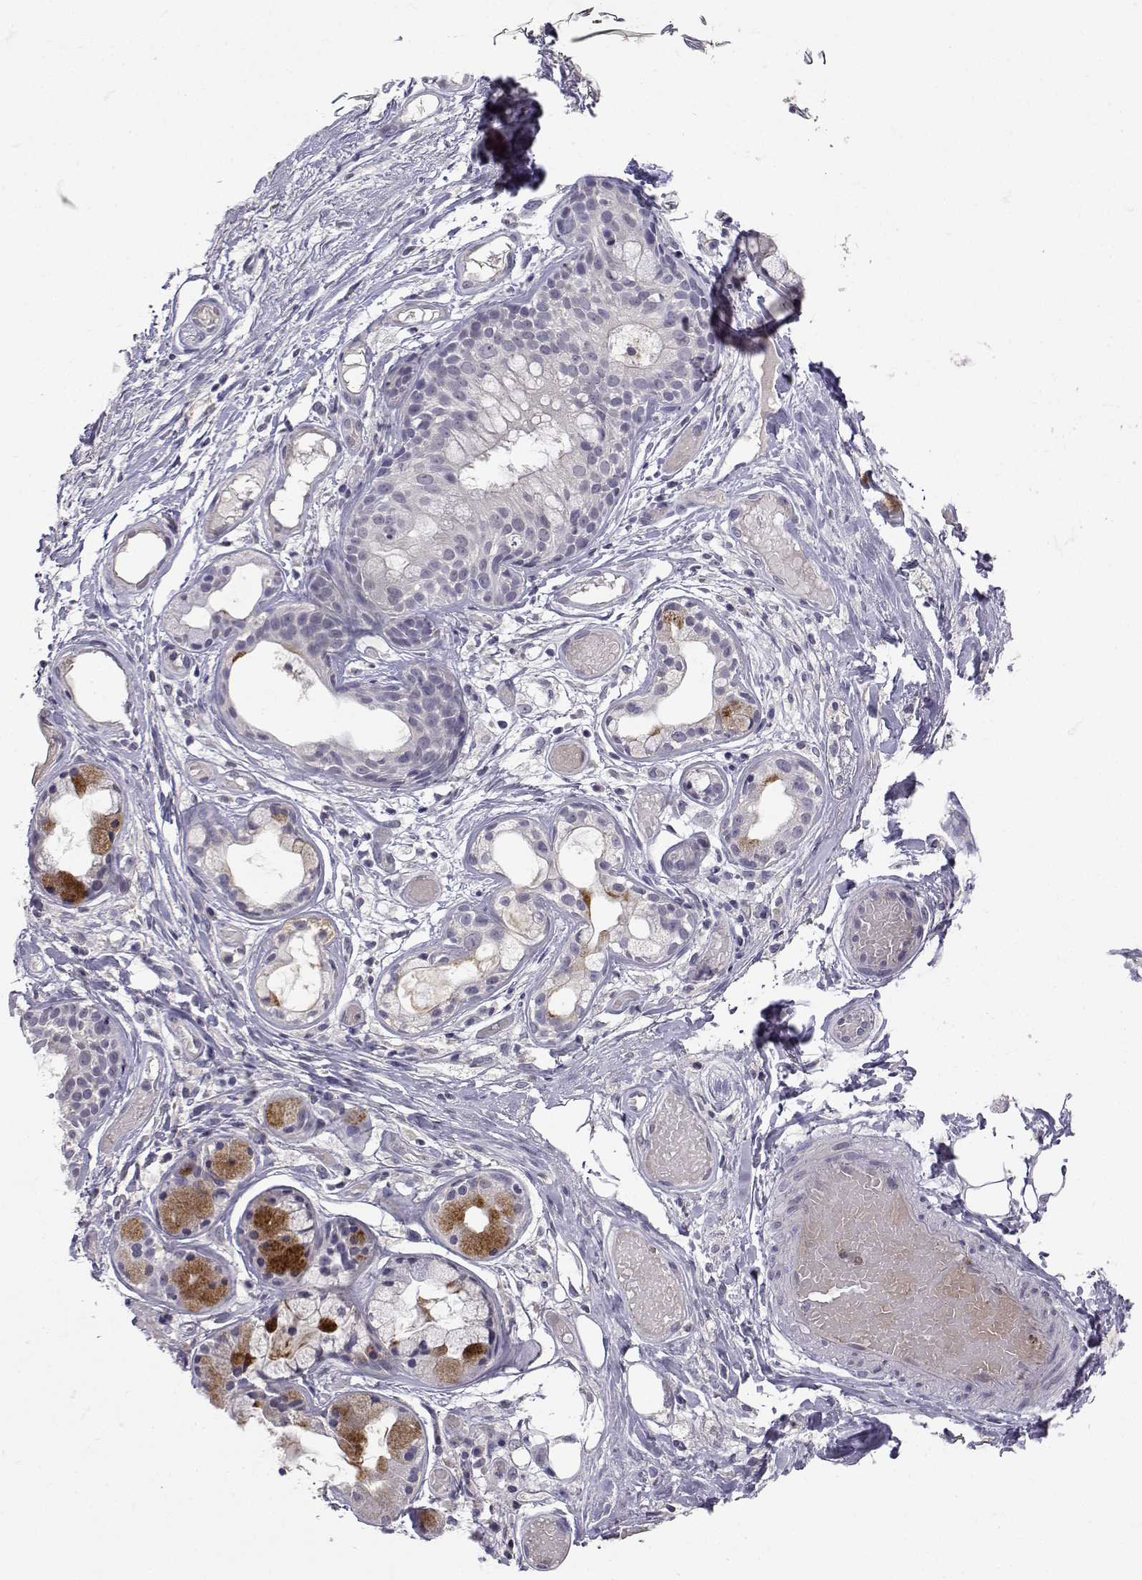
{"staining": {"intensity": "negative", "quantity": "none", "location": "none"}, "tissue": "adipose tissue", "cell_type": "Adipocytes", "image_type": "normal", "snomed": [{"axis": "morphology", "description": "Normal tissue, NOS"}, {"axis": "topography", "description": "Cartilage tissue"}], "caption": "This is an immunohistochemistry photomicrograph of unremarkable human adipose tissue. There is no positivity in adipocytes.", "gene": "SLC6A3", "patient": {"sex": "male", "age": 62}}